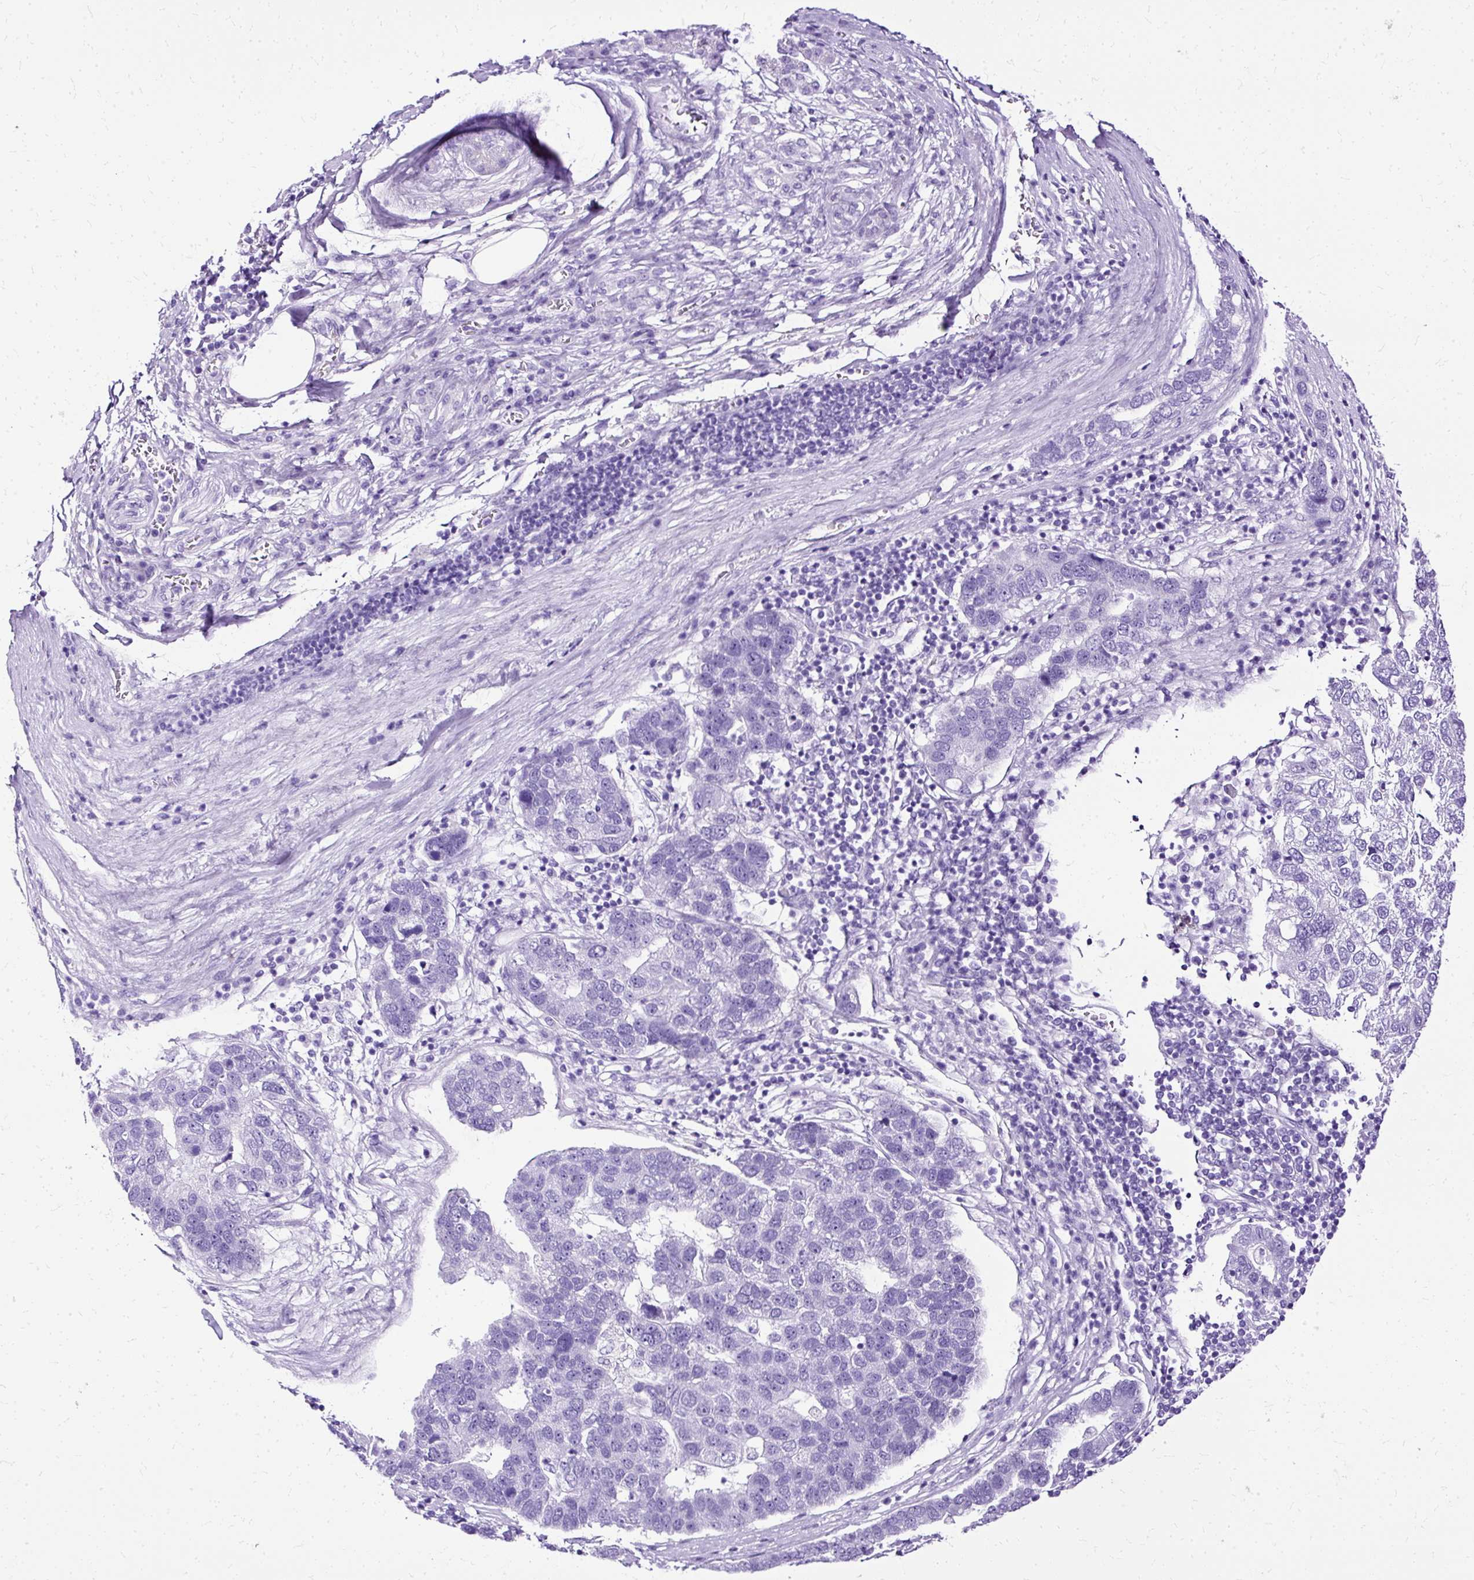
{"staining": {"intensity": "negative", "quantity": "none", "location": "none"}, "tissue": "pancreatic cancer", "cell_type": "Tumor cells", "image_type": "cancer", "snomed": [{"axis": "morphology", "description": "Adenocarcinoma, NOS"}, {"axis": "topography", "description": "Pancreas"}], "caption": "Human pancreatic cancer (adenocarcinoma) stained for a protein using immunohistochemistry demonstrates no staining in tumor cells.", "gene": "SLC8A2", "patient": {"sex": "female", "age": 61}}